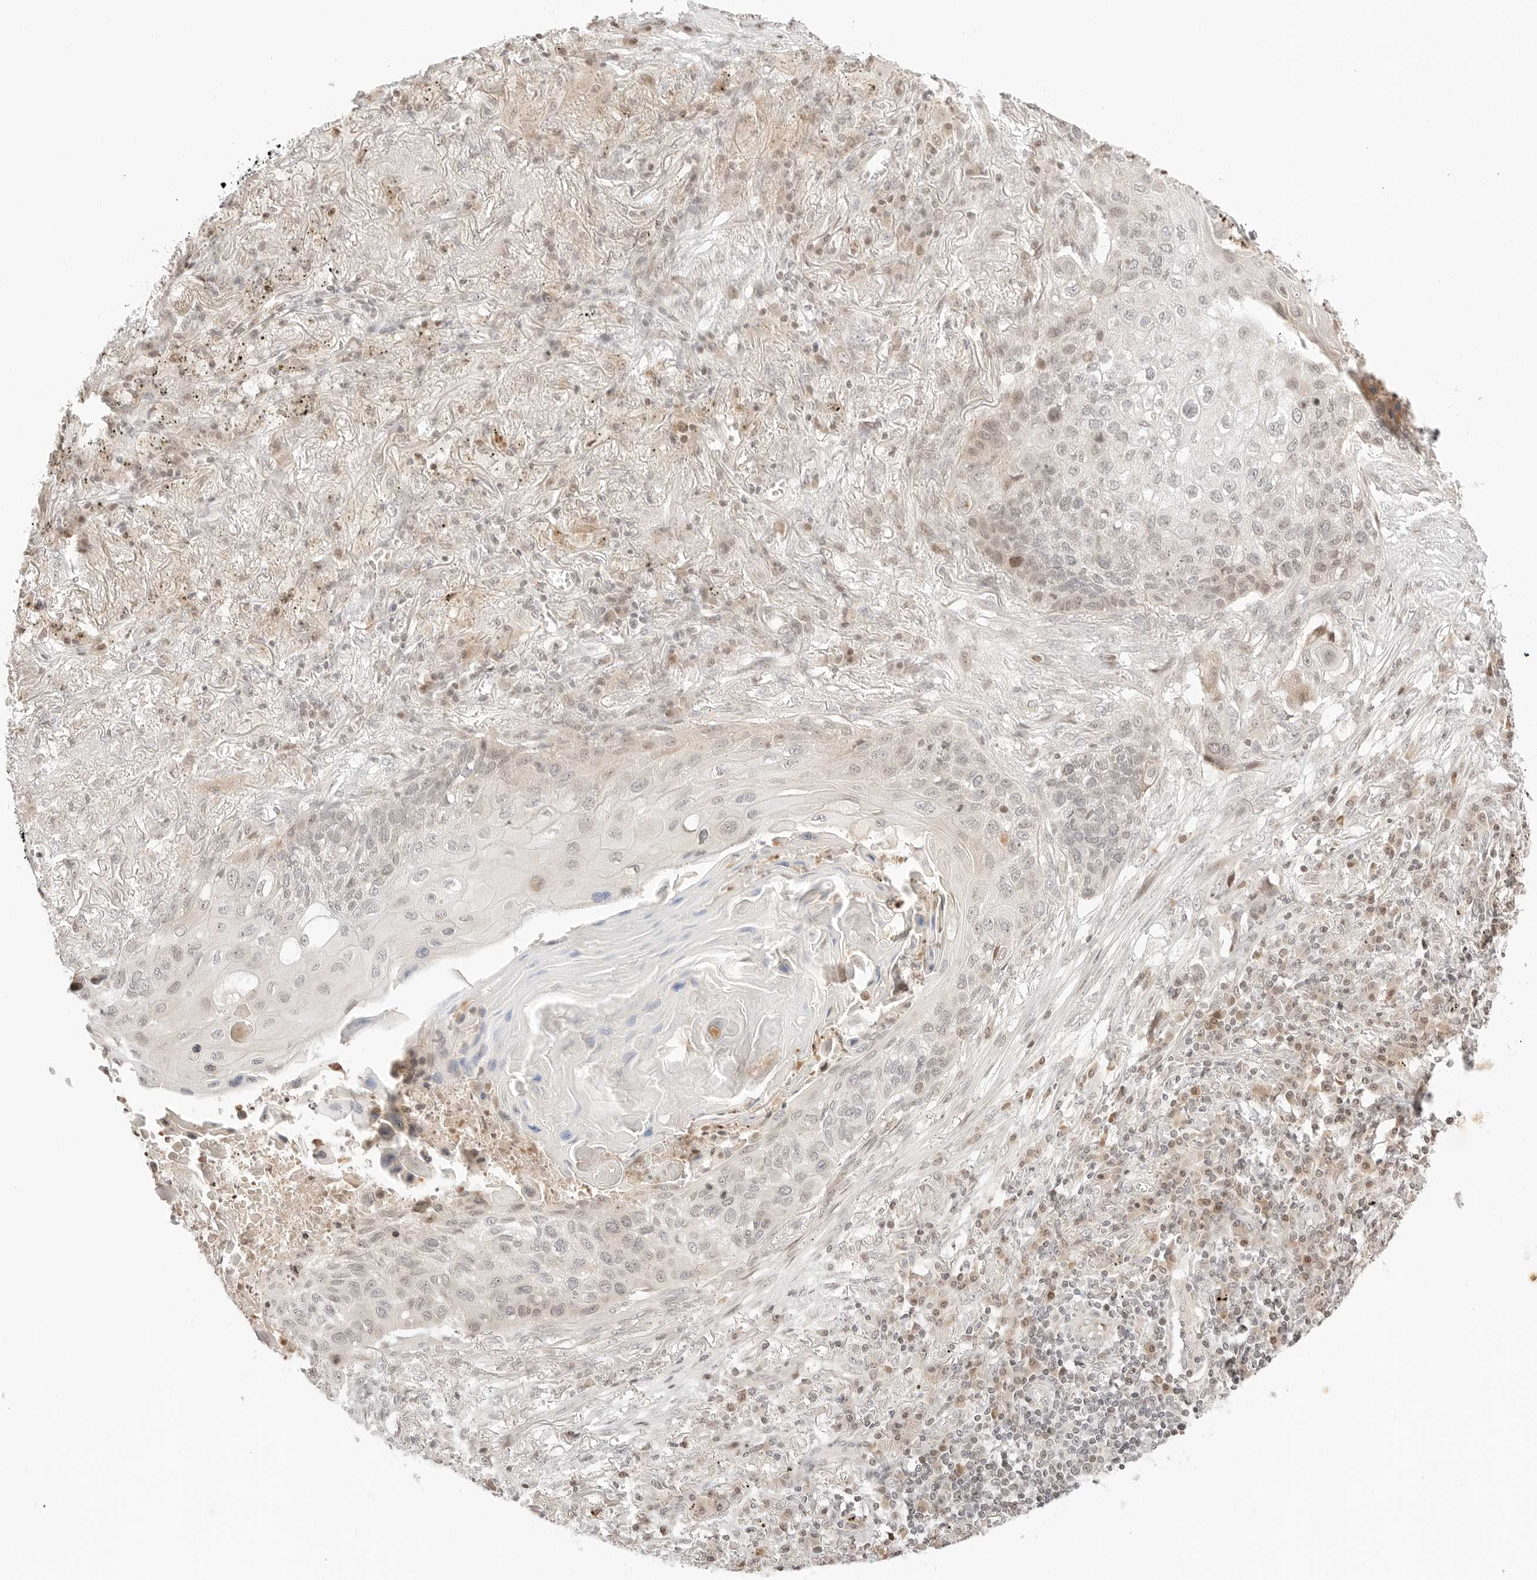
{"staining": {"intensity": "weak", "quantity": "25%-75%", "location": "nuclear"}, "tissue": "lung cancer", "cell_type": "Tumor cells", "image_type": "cancer", "snomed": [{"axis": "morphology", "description": "Squamous cell carcinoma, NOS"}, {"axis": "topography", "description": "Lung"}], "caption": "Immunohistochemical staining of human lung squamous cell carcinoma displays weak nuclear protein staining in about 25%-75% of tumor cells.", "gene": "RPS6KL1", "patient": {"sex": "female", "age": 63}}